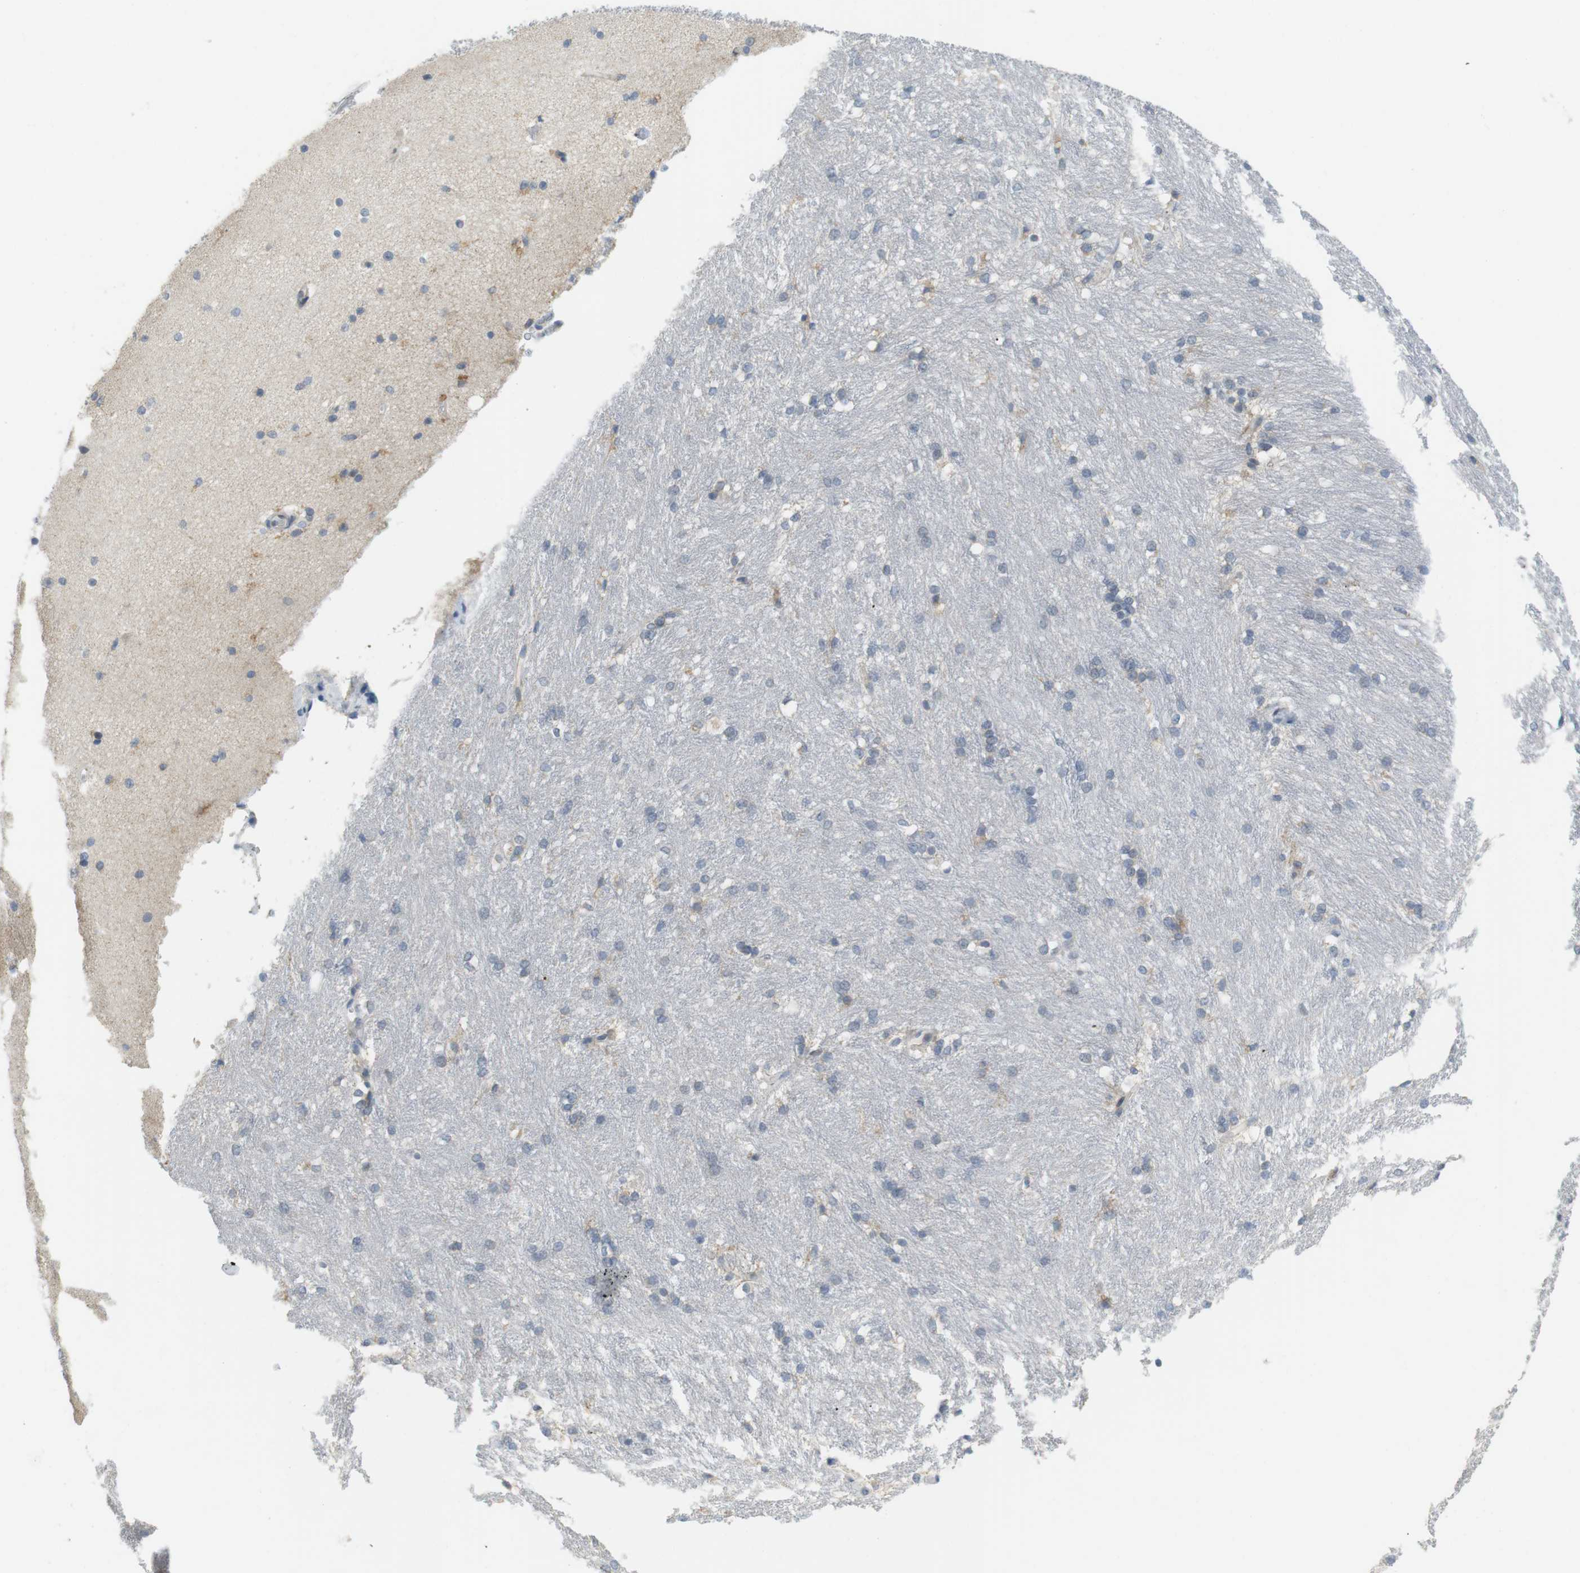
{"staining": {"intensity": "weak", "quantity": "<25%", "location": "cytoplasmic/membranous"}, "tissue": "caudate", "cell_type": "Glial cells", "image_type": "normal", "snomed": [{"axis": "morphology", "description": "Normal tissue, NOS"}, {"axis": "topography", "description": "Lateral ventricle wall"}], "caption": "An immunohistochemistry micrograph of normal caudate is shown. There is no staining in glial cells of caudate. (DAB immunohistochemistry visualized using brightfield microscopy, high magnification).", "gene": "TMEM200A", "patient": {"sex": "female", "age": 19}}